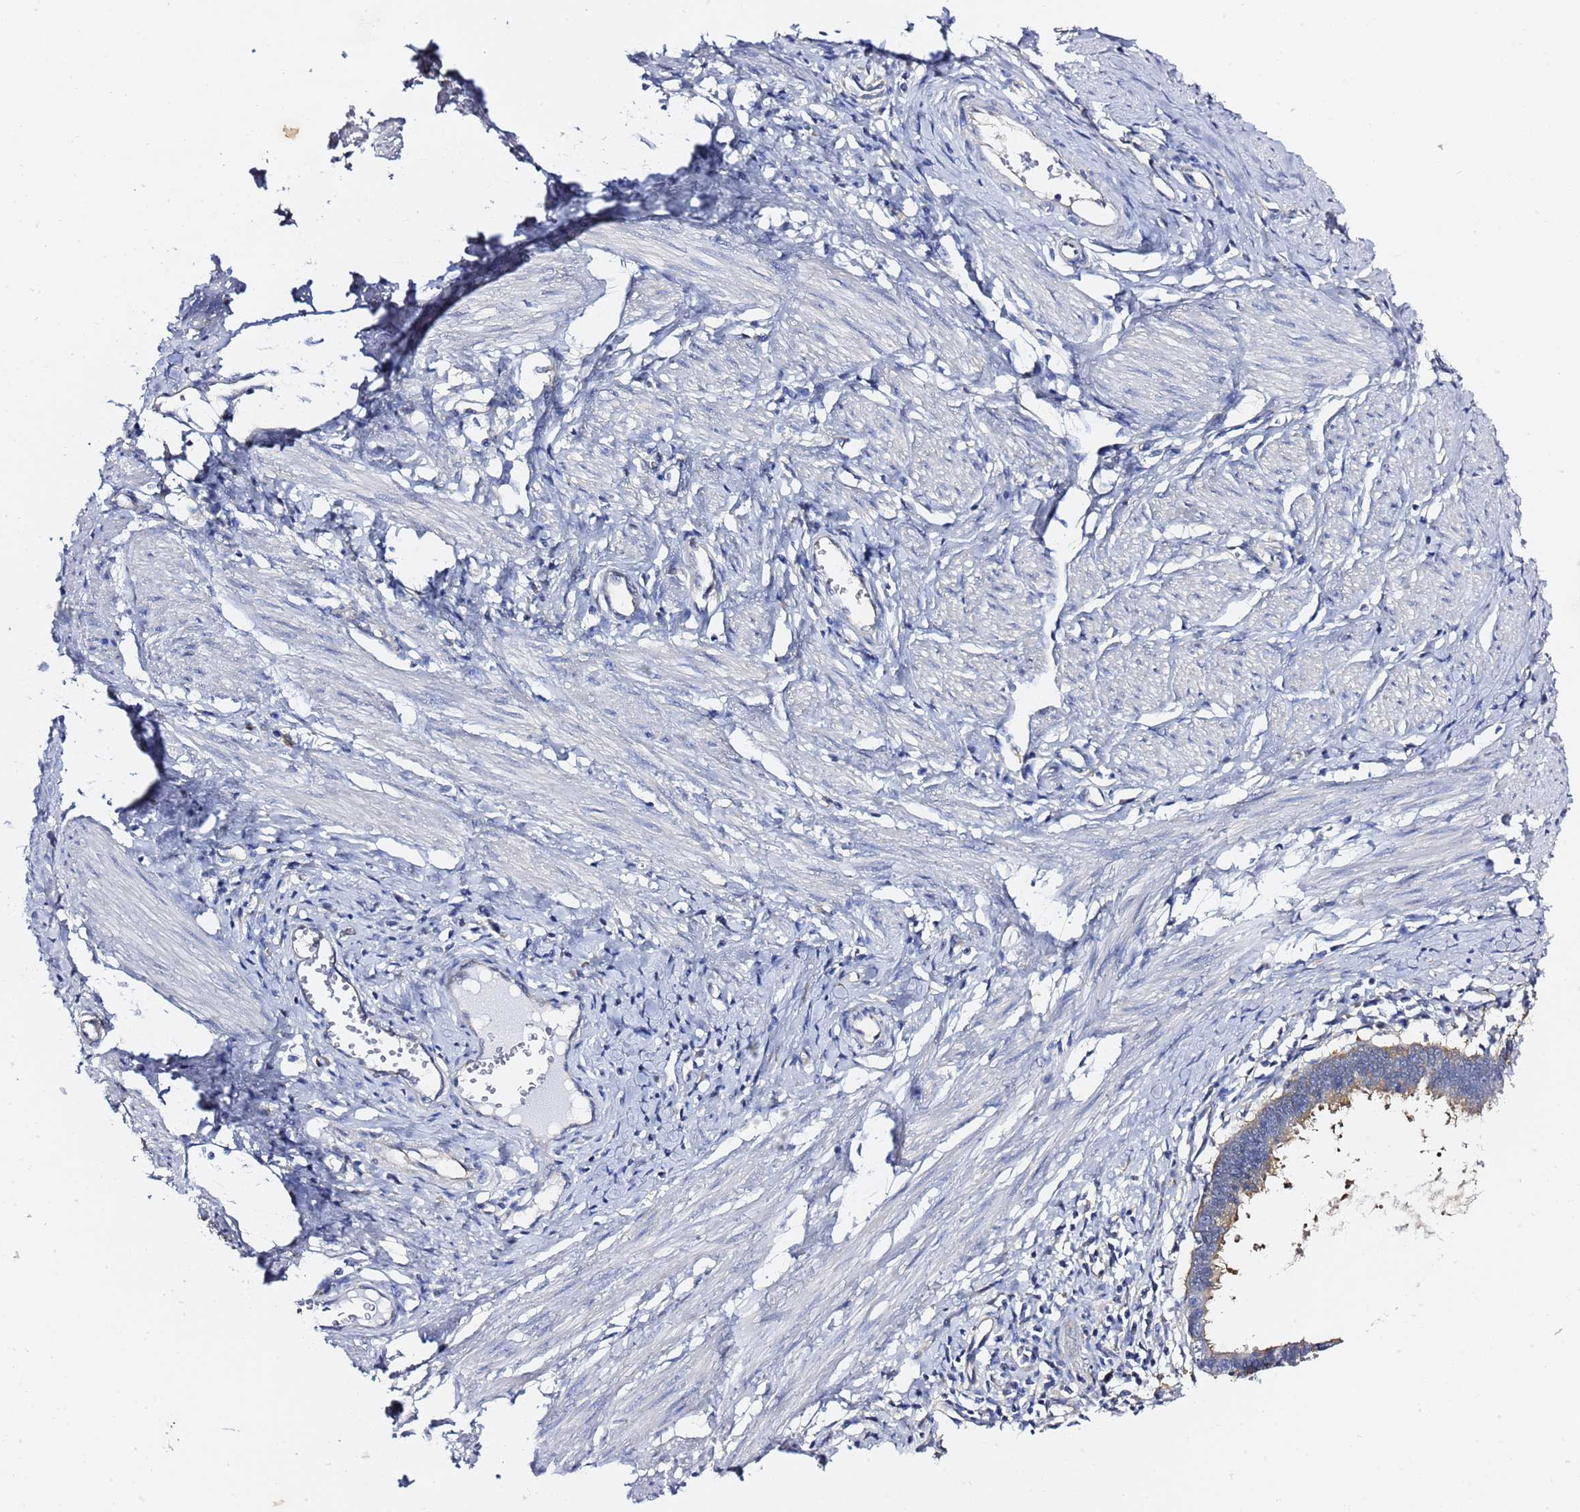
{"staining": {"intensity": "weak", "quantity": "25%-75%", "location": "cytoplasmic/membranous"}, "tissue": "cervical cancer", "cell_type": "Tumor cells", "image_type": "cancer", "snomed": [{"axis": "morphology", "description": "Adenocarcinoma, NOS"}, {"axis": "topography", "description": "Cervix"}], "caption": "This is an image of immunohistochemistry staining of cervical cancer, which shows weak expression in the cytoplasmic/membranous of tumor cells.", "gene": "LENG1", "patient": {"sex": "female", "age": 36}}